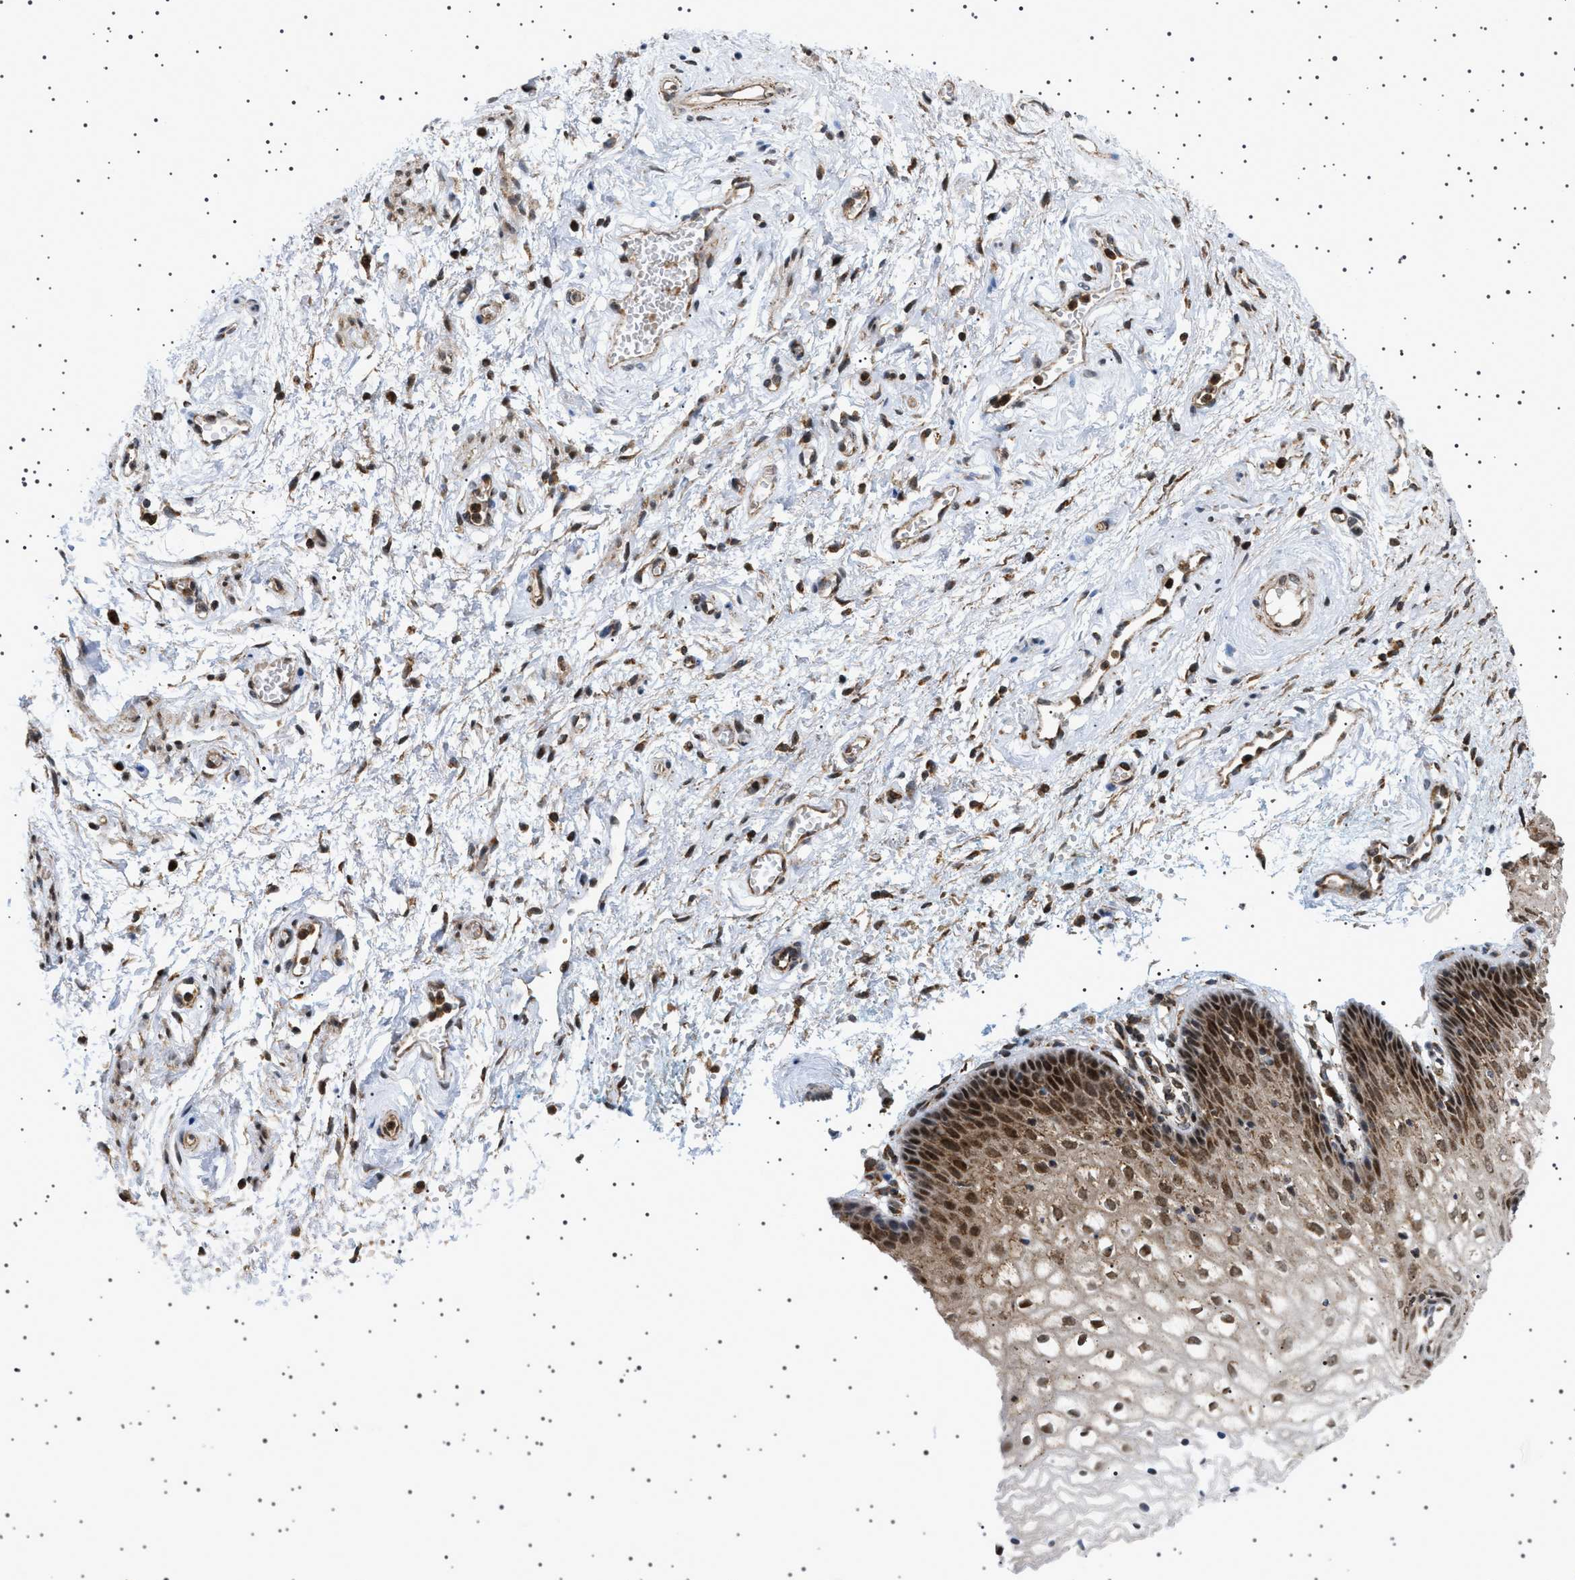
{"staining": {"intensity": "moderate", "quantity": ">75%", "location": "cytoplasmic/membranous,nuclear"}, "tissue": "vagina", "cell_type": "Squamous epithelial cells", "image_type": "normal", "snomed": [{"axis": "morphology", "description": "Normal tissue, NOS"}, {"axis": "topography", "description": "Vagina"}], "caption": "DAB (3,3'-diaminobenzidine) immunohistochemical staining of benign human vagina demonstrates moderate cytoplasmic/membranous,nuclear protein staining in approximately >75% of squamous epithelial cells. (IHC, brightfield microscopy, high magnification).", "gene": "MELK", "patient": {"sex": "female", "age": 34}}